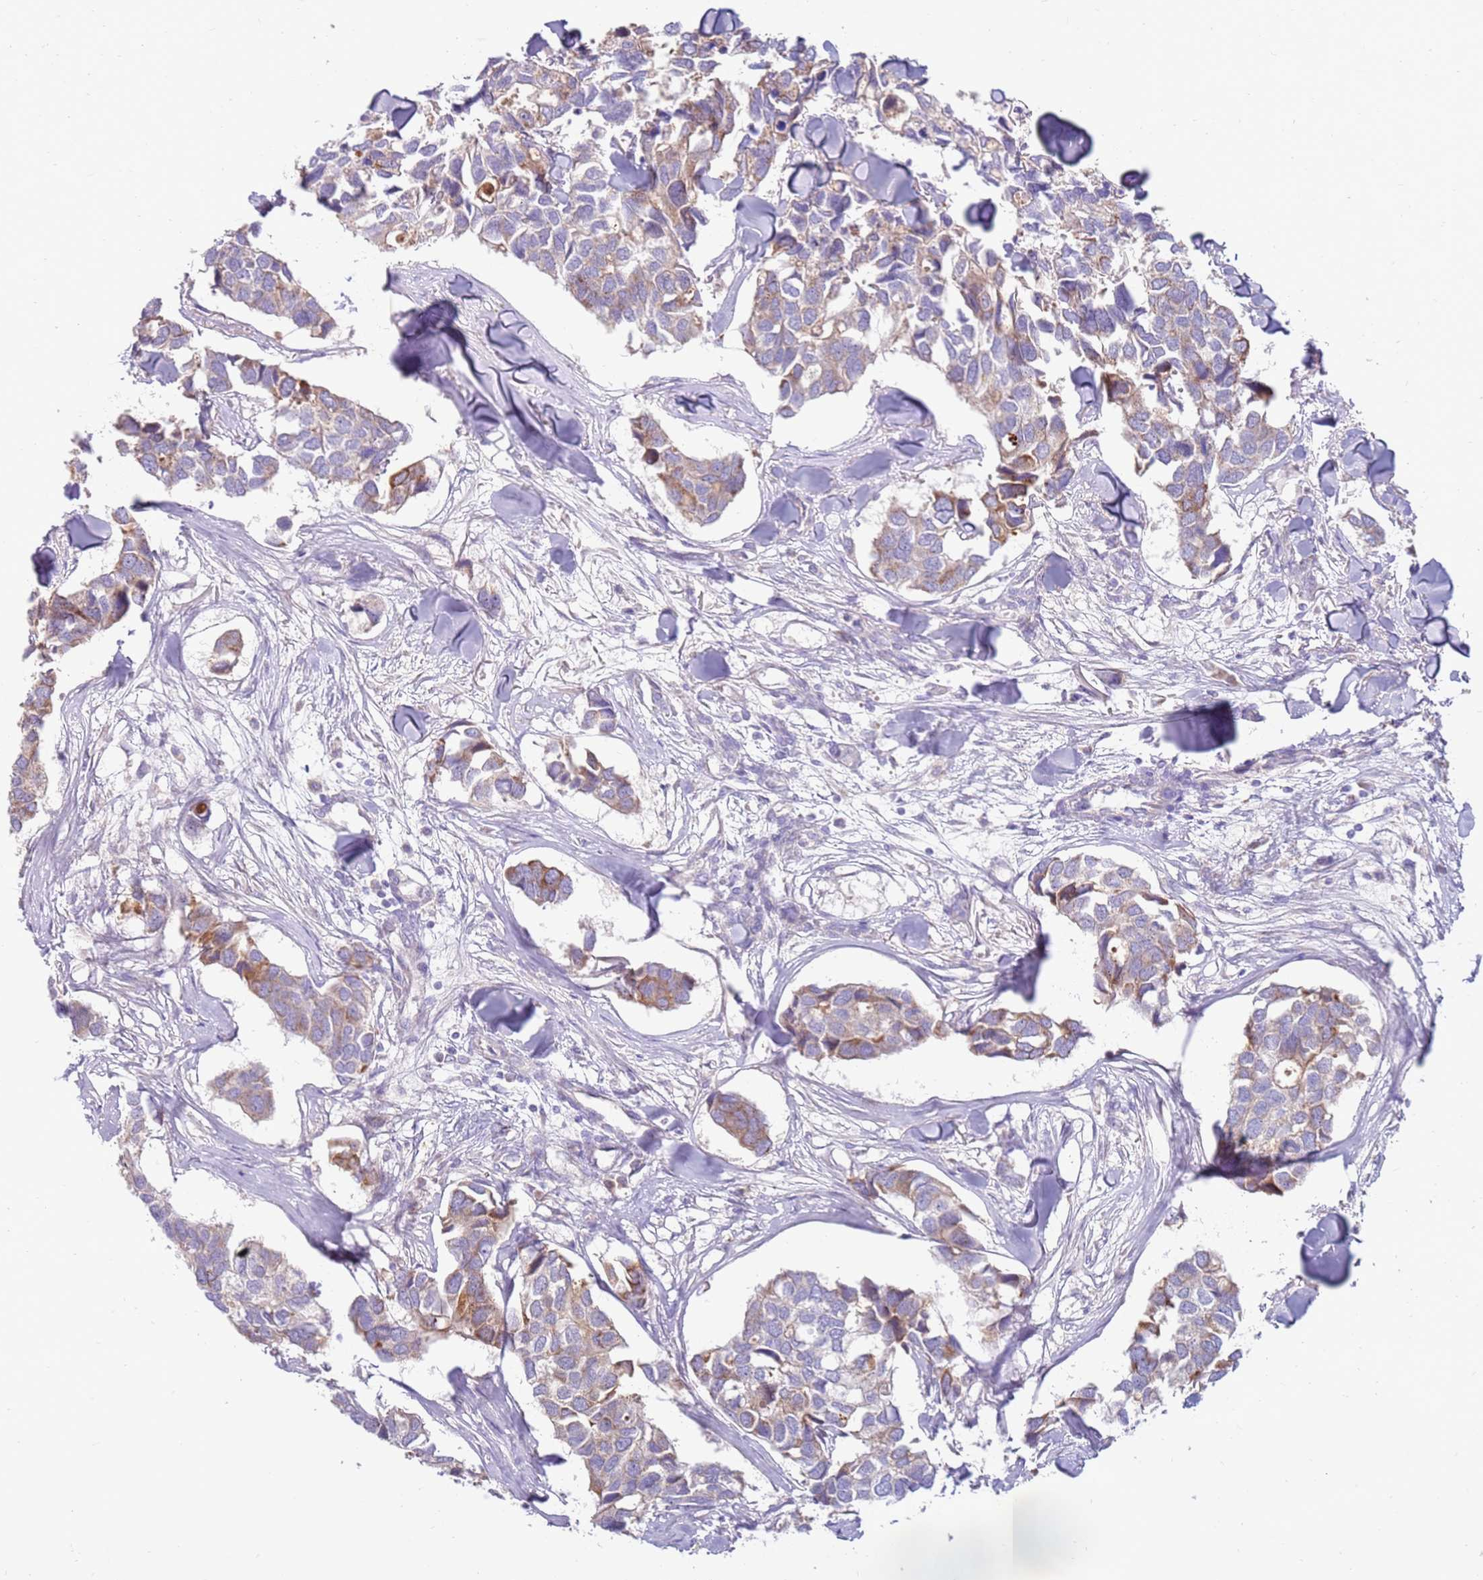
{"staining": {"intensity": "moderate", "quantity": "<25%", "location": "cytoplasmic/membranous"}, "tissue": "breast cancer", "cell_type": "Tumor cells", "image_type": "cancer", "snomed": [{"axis": "morphology", "description": "Duct carcinoma"}, {"axis": "topography", "description": "Breast"}], "caption": "Protein staining by IHC displays moderate cytoplasmic/membranous positivity in approximately <25% of tumor cells in intraductal carcinoma (breast). Nuclei are stained in blue.", "gene": "SLC44A4", "patient": {"sex": "female", "age": 83}}